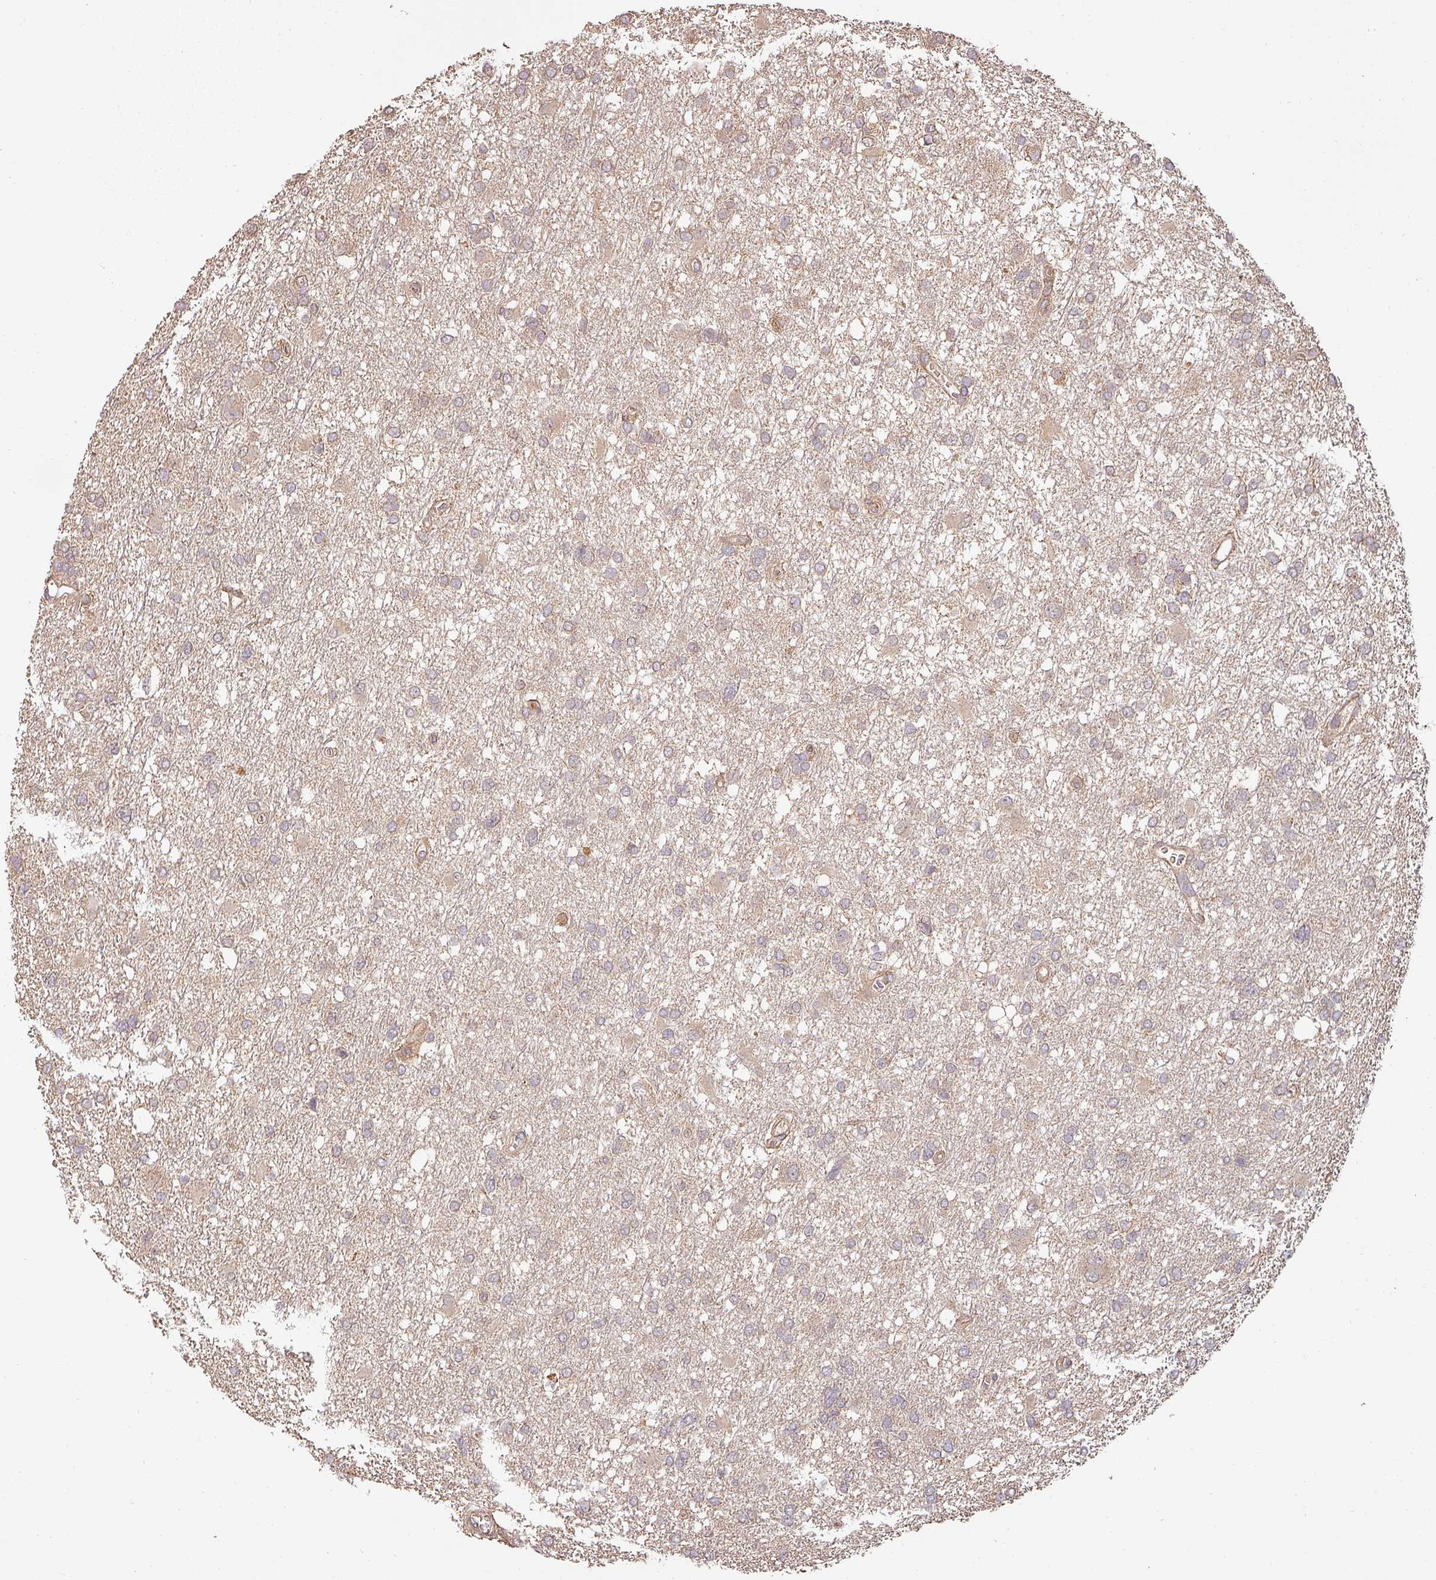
{"staining": {"intensity": "weak", "quantity": "25%-75%", "location": "cytoplasmic/membranous"}, "tissue": "glioma", "cell_type": "Tumor cells", "image_type": "cancer", "snomed": [{"axis": "morphology", "description": "Glioma, malignant, High grade"}, {"axis": "topography", "description": "Brain"}], "caption": "Tumor cells display low levels of weak cytoplasmic/membranous positivity in approximately 25%-75% of cells in human glioma. The staining was performed using DAB, with brown indicating positive protein expression. Nuclei are stained blue with hematoxylin.", "gene": "BPIFB3", "patient": {"sex": "male", "age": 61}}